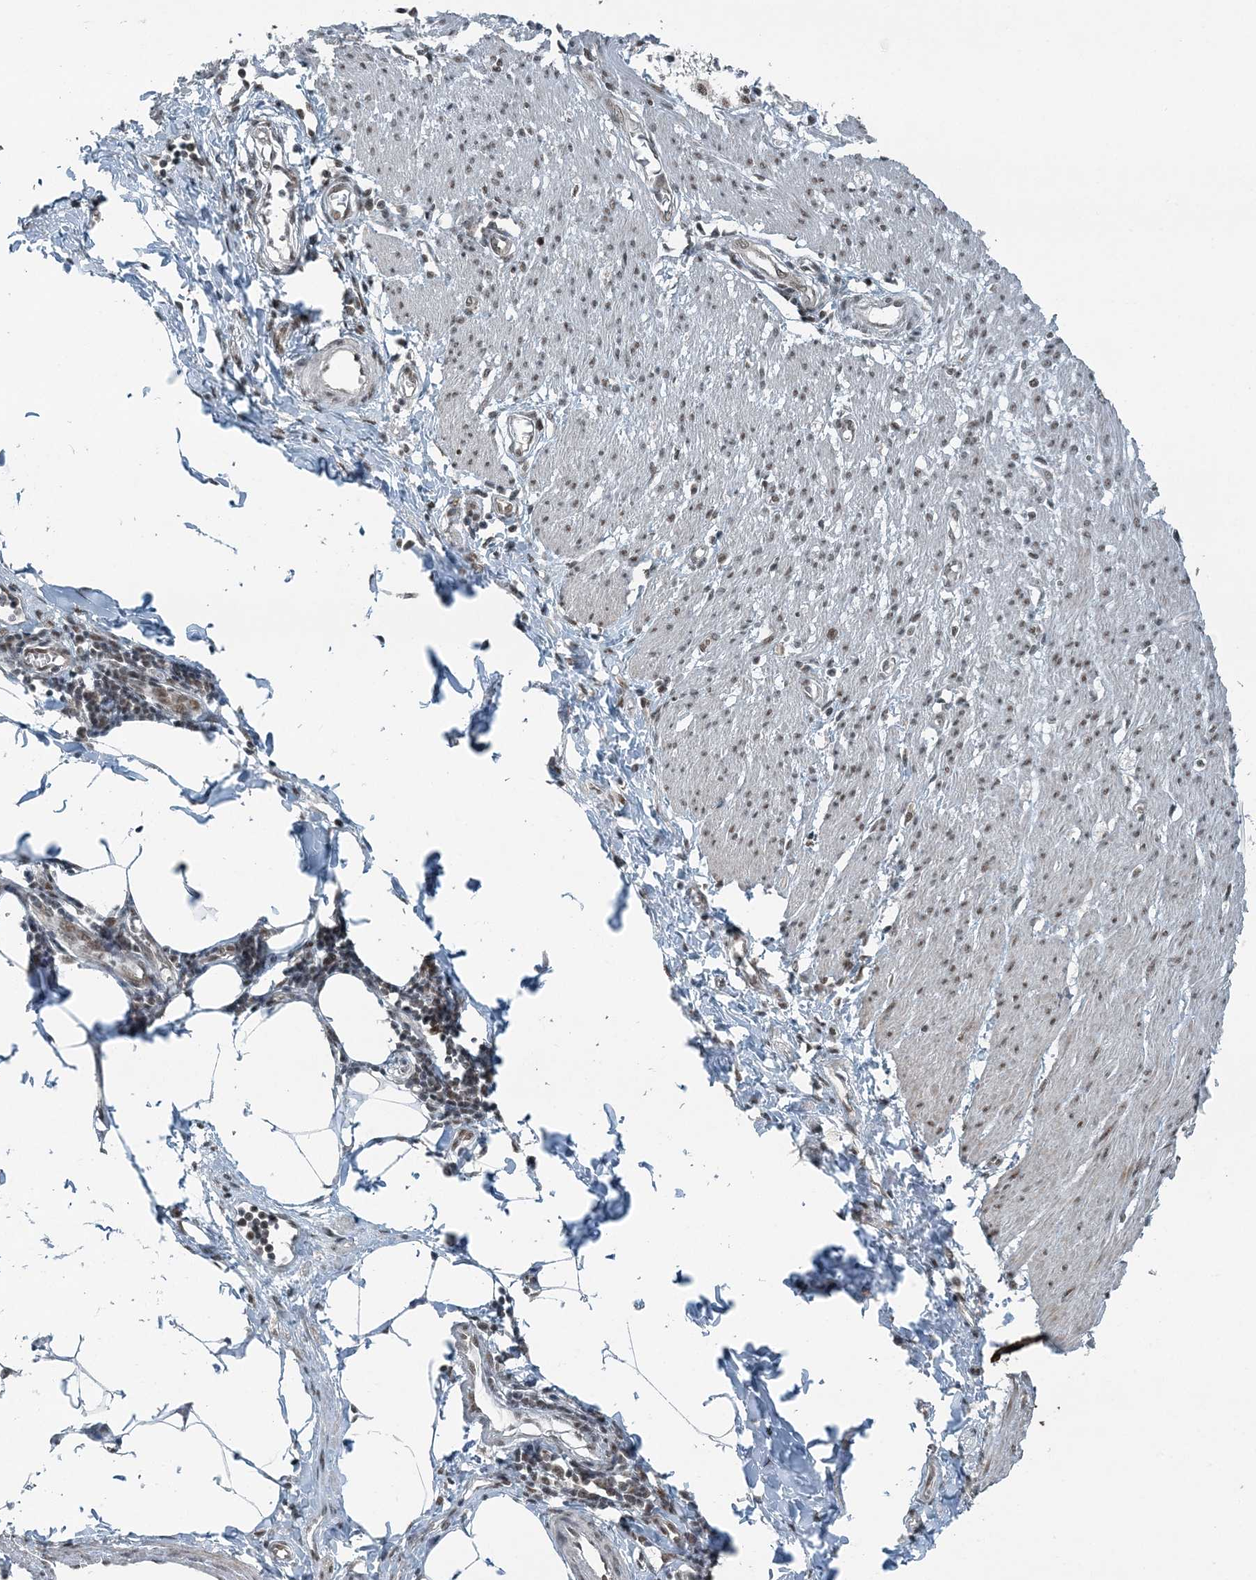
{"staining": {"intensity": "moderate", "quantity": ">75%", "location": "nuclear"}, "tissue": "smooth muscle", "cell_type": "Smooth muscle cells", "image_type": "normal", "snomed": [{"axis": "morphology", "description": "Normal tissue, NOS"}, {"axis": "morphology", "description": "Adenocarcinoma, NOS"}, {"axis": "topography", "description": "Colon"}, {"axis": "topography", "description": "Peripheral nerve tissue"}], "caption": "Moderate nuclear expression for a protein is seen in approximately >75% of smooth muscle cells of normal smooth muscle using IHC.", "gene": "YTHDC1", "patient": {"sex": "male", "age": 14}}